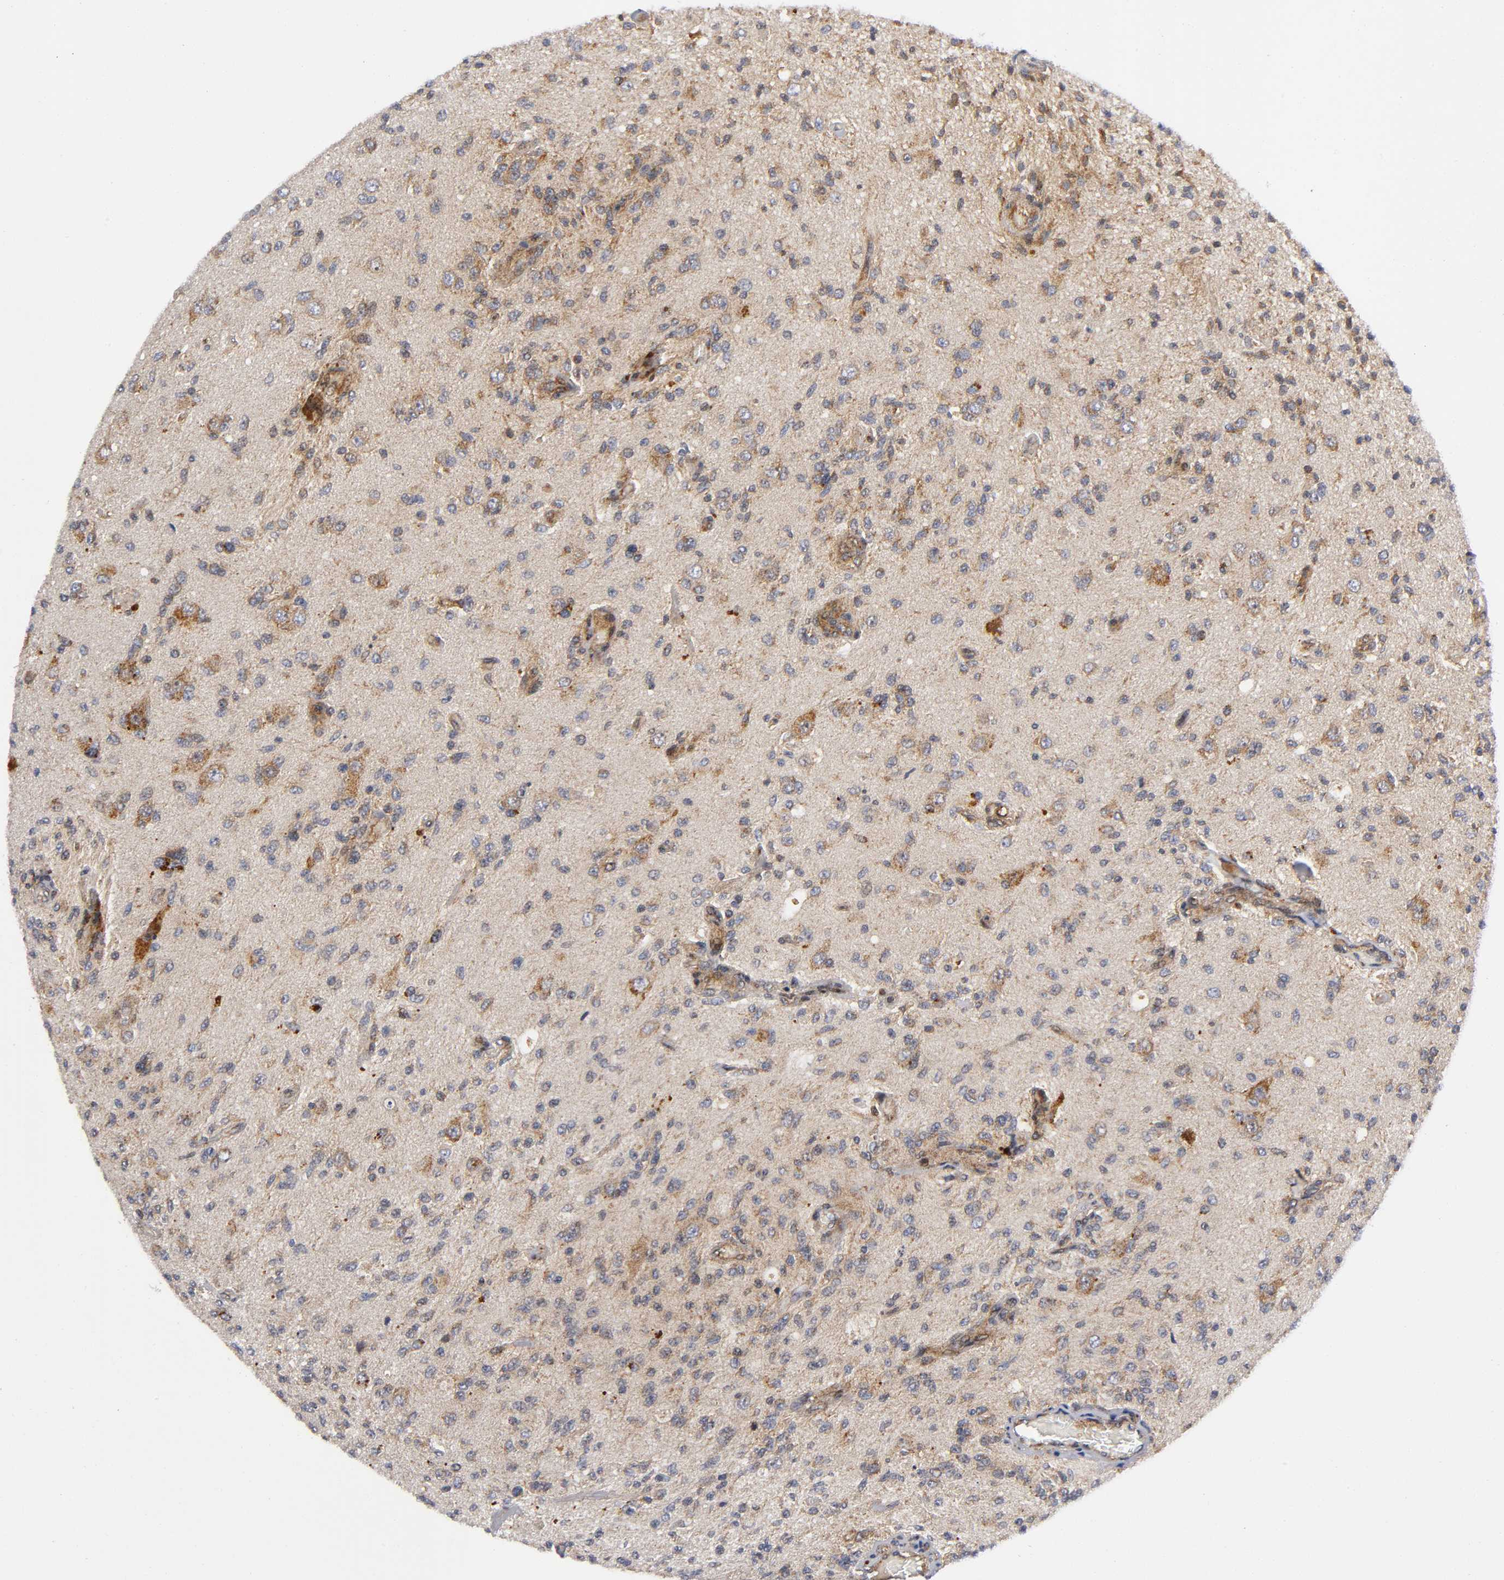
{"staining": {"intensity": "moderate", "quantity": ">75%", "location": "cytoplasmic/membranous"}, "tissue": "glioma", "cell_type": "Tumor cells", "image_type": "cancer", "snomed": [{"axis": "morphology", "description": "Normal tissue, NOS"}, {"axis": "morphology", "description": "Glioma, malignant, High grade"}, {"axis": "topography", "description": "Cerebral cortex"}], "caption": "Human glioma stained with a brown dye displays moderate cytoplasmic/membranous positive expression in approximately >75% of tumor cells.", "gene": "EIF5", "patient": {"sex": "male", "age": 77}}